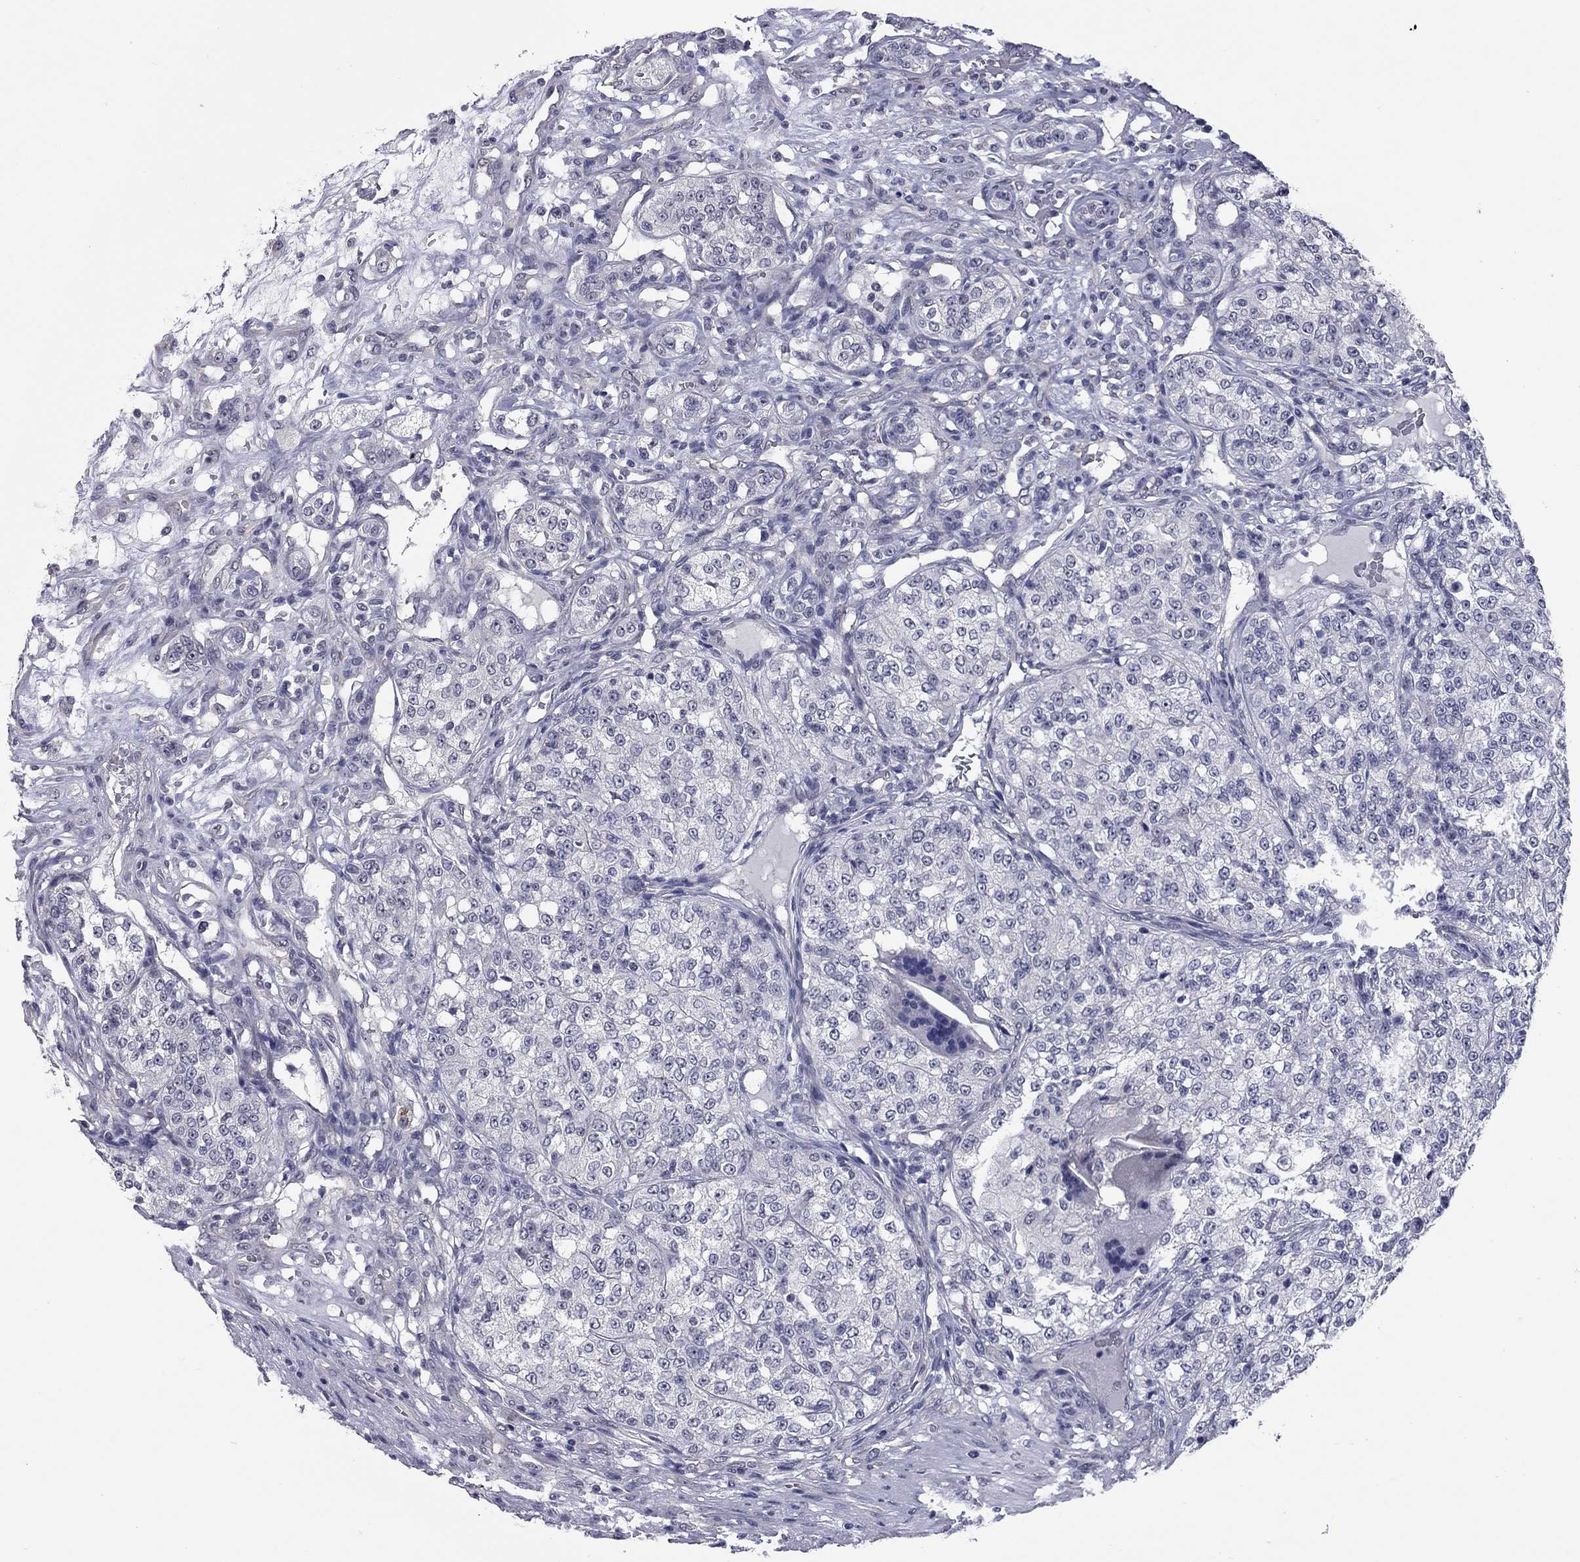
{"staining": {"intensity": "negative", "quantity": "none", "location": "none"}, "tissue": "renal cancer", "cell_type": "Tumor cells", "image_type": "cancer", "snomed": [{"axis": "morphology", "description": "Adenocarcinoma, NOS"}, {"axis": "topography", "description": "Kidney"}], "caption": "Human renal cancer stained for a protein using immunohistochemistry (IHC) shows no positivity in tumor cells.", "gene": "SHOC2", "patient": {"sex": "female", "age": 63}}